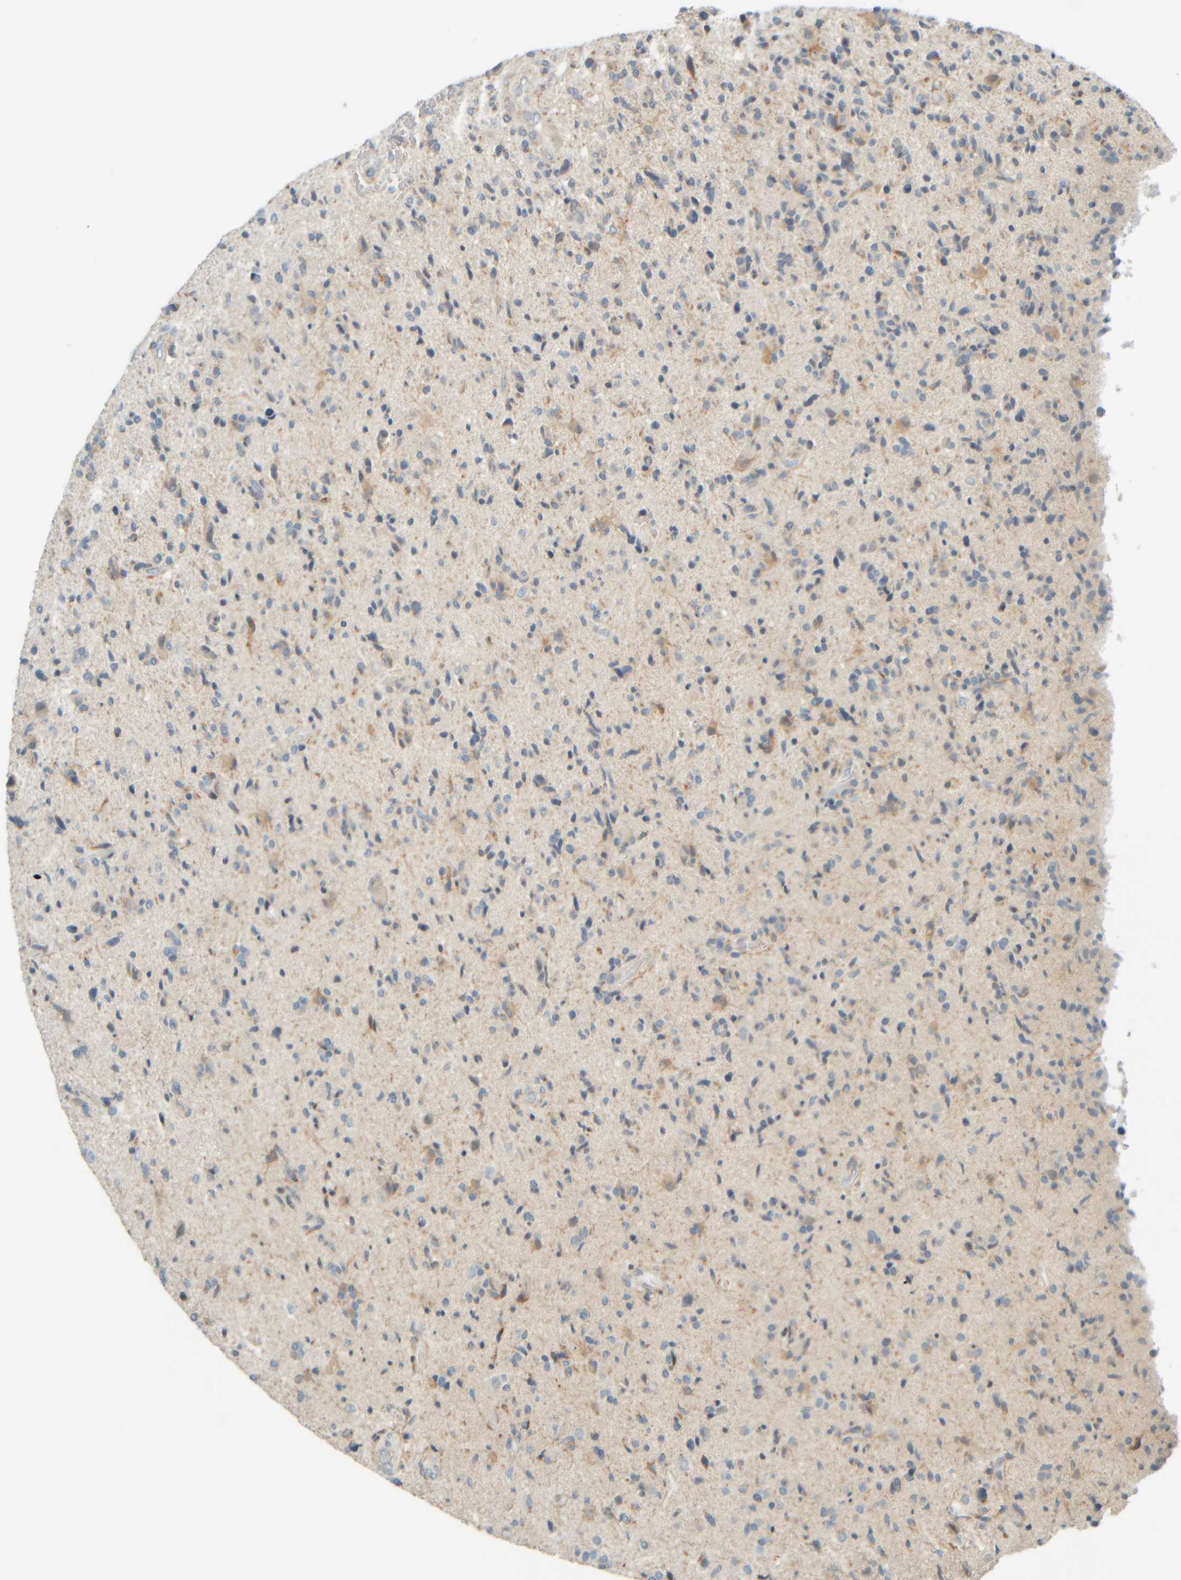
{"staining": {"intensity": "weak", "quantity": "<25%", "location": "cytoplasmic/membranous"}, "tissue": "glioma", "cell_type": "Tumor cells", "image_type": "cancer", "snomed": [{"axis": "morphology", "description": "Glioma, malignant, High grade"}, {"axis": "topography", "description": "Brain"}], "caption": "This is an immunohistochemistry (IHC) micrograph of malignant high-grade glioma. There is no expression in tumor cells.", "gene": "PTGES3L-AARSD1", "patient": {"sex": "male", "age": 72}}